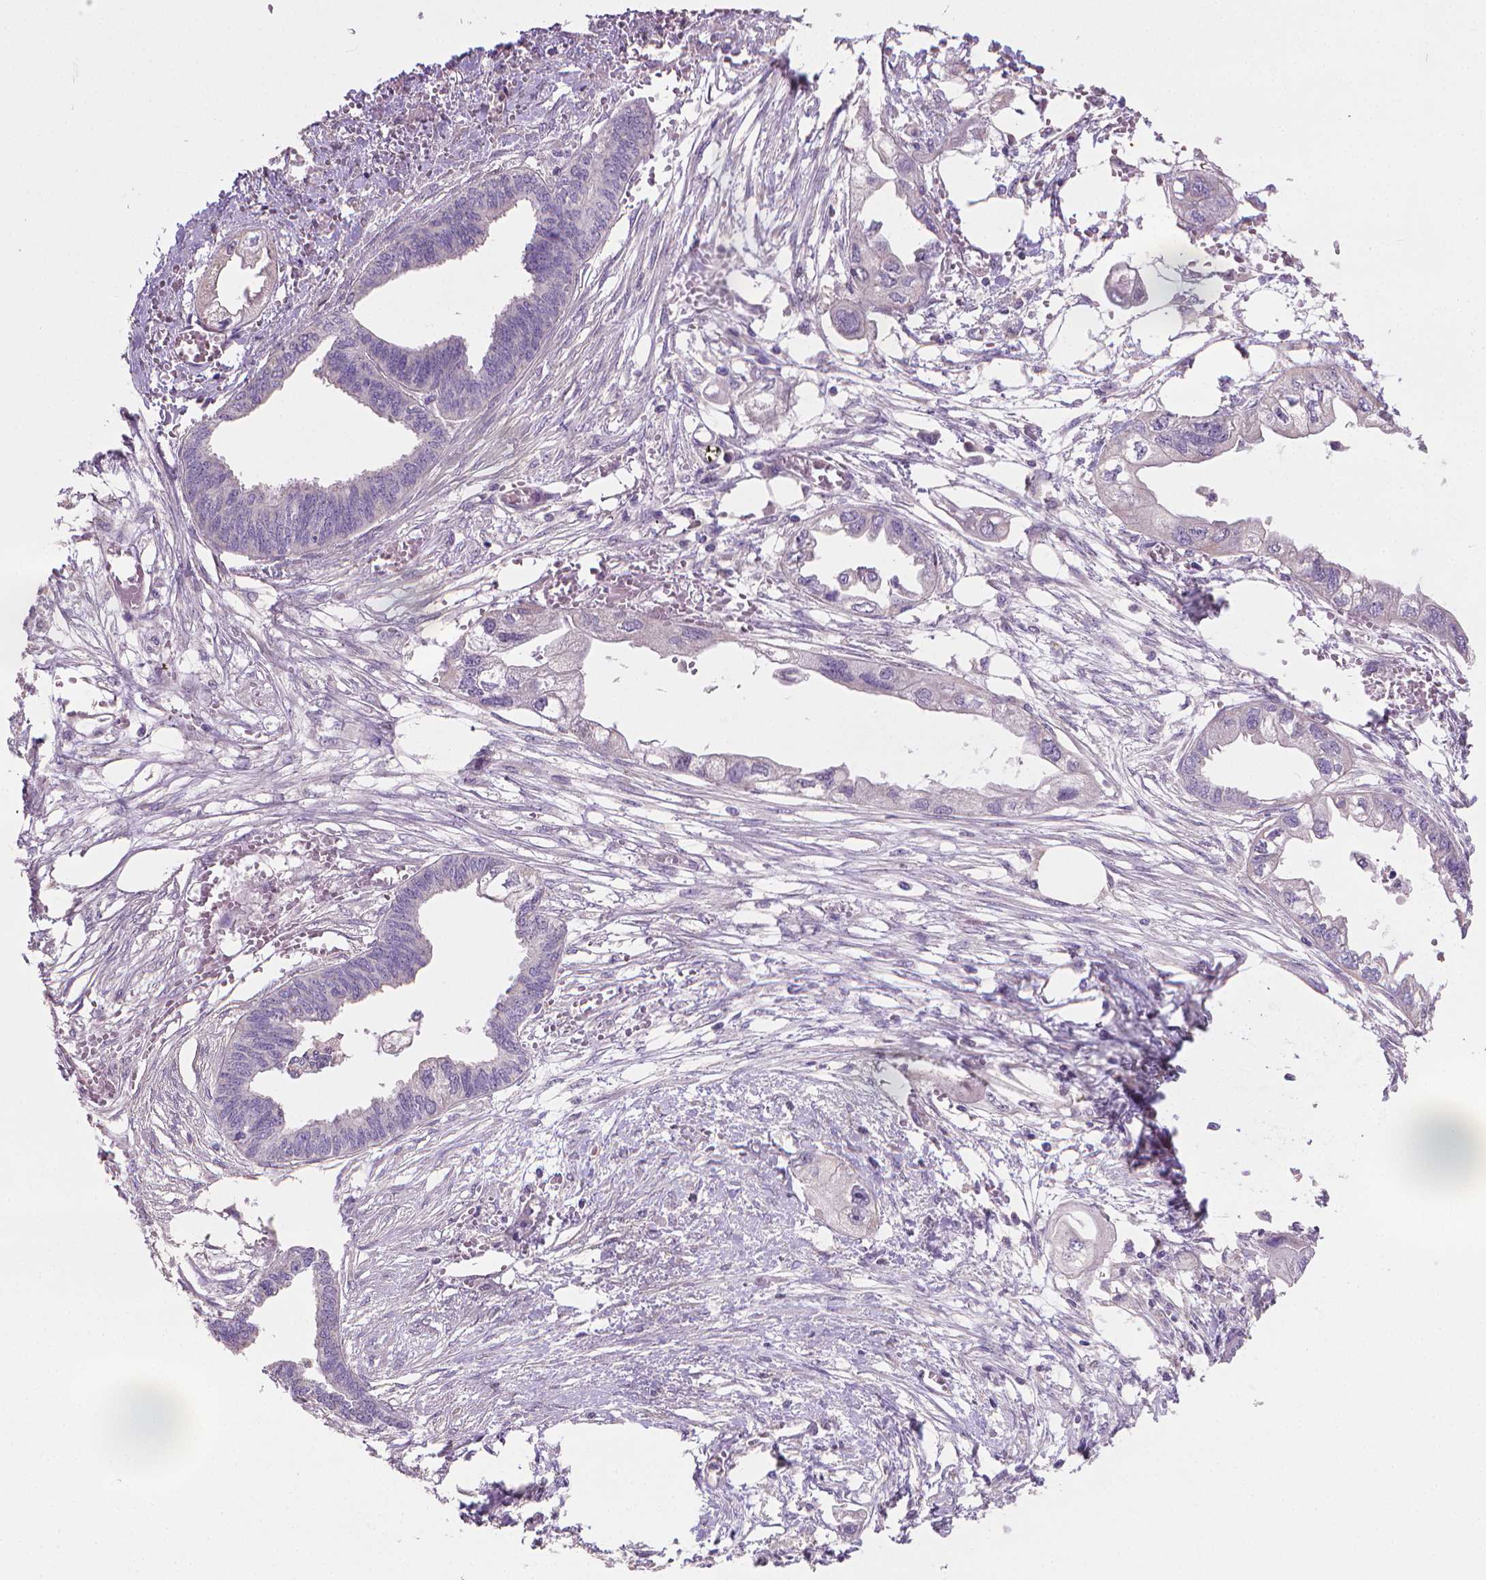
{"staining": {"intensity": "negative", "quantity": "none", "location": "none"}, "tissue": "endometrial cancer", "cell_type": "Tumor cells", "image_type": "cancer", "snomed": [{"axis": "morphology", "description": "Adenocarcinoma, NOS"}, {"axis": "morphology", "description": "Adenocarcinoma, metastatic, NOS"}, {"axis": "topography", "description": "Adipose tissue"}, {"axis": "topography", "description": "Endometrium"}], "caption": "IHC histopathology image of neoplastic tissue: human endometrial cancer stained with DAB (3,3'-diaminobenzidine) exhibits no significant protein expression in tumor cells. (Brightfield microscopy of DAB (3,3'-diaminobenzidine) immunohistochemistry (IHC) at high magnification).", "gene": "CATIP", "patient": {"sex": "female", "age": 67}}